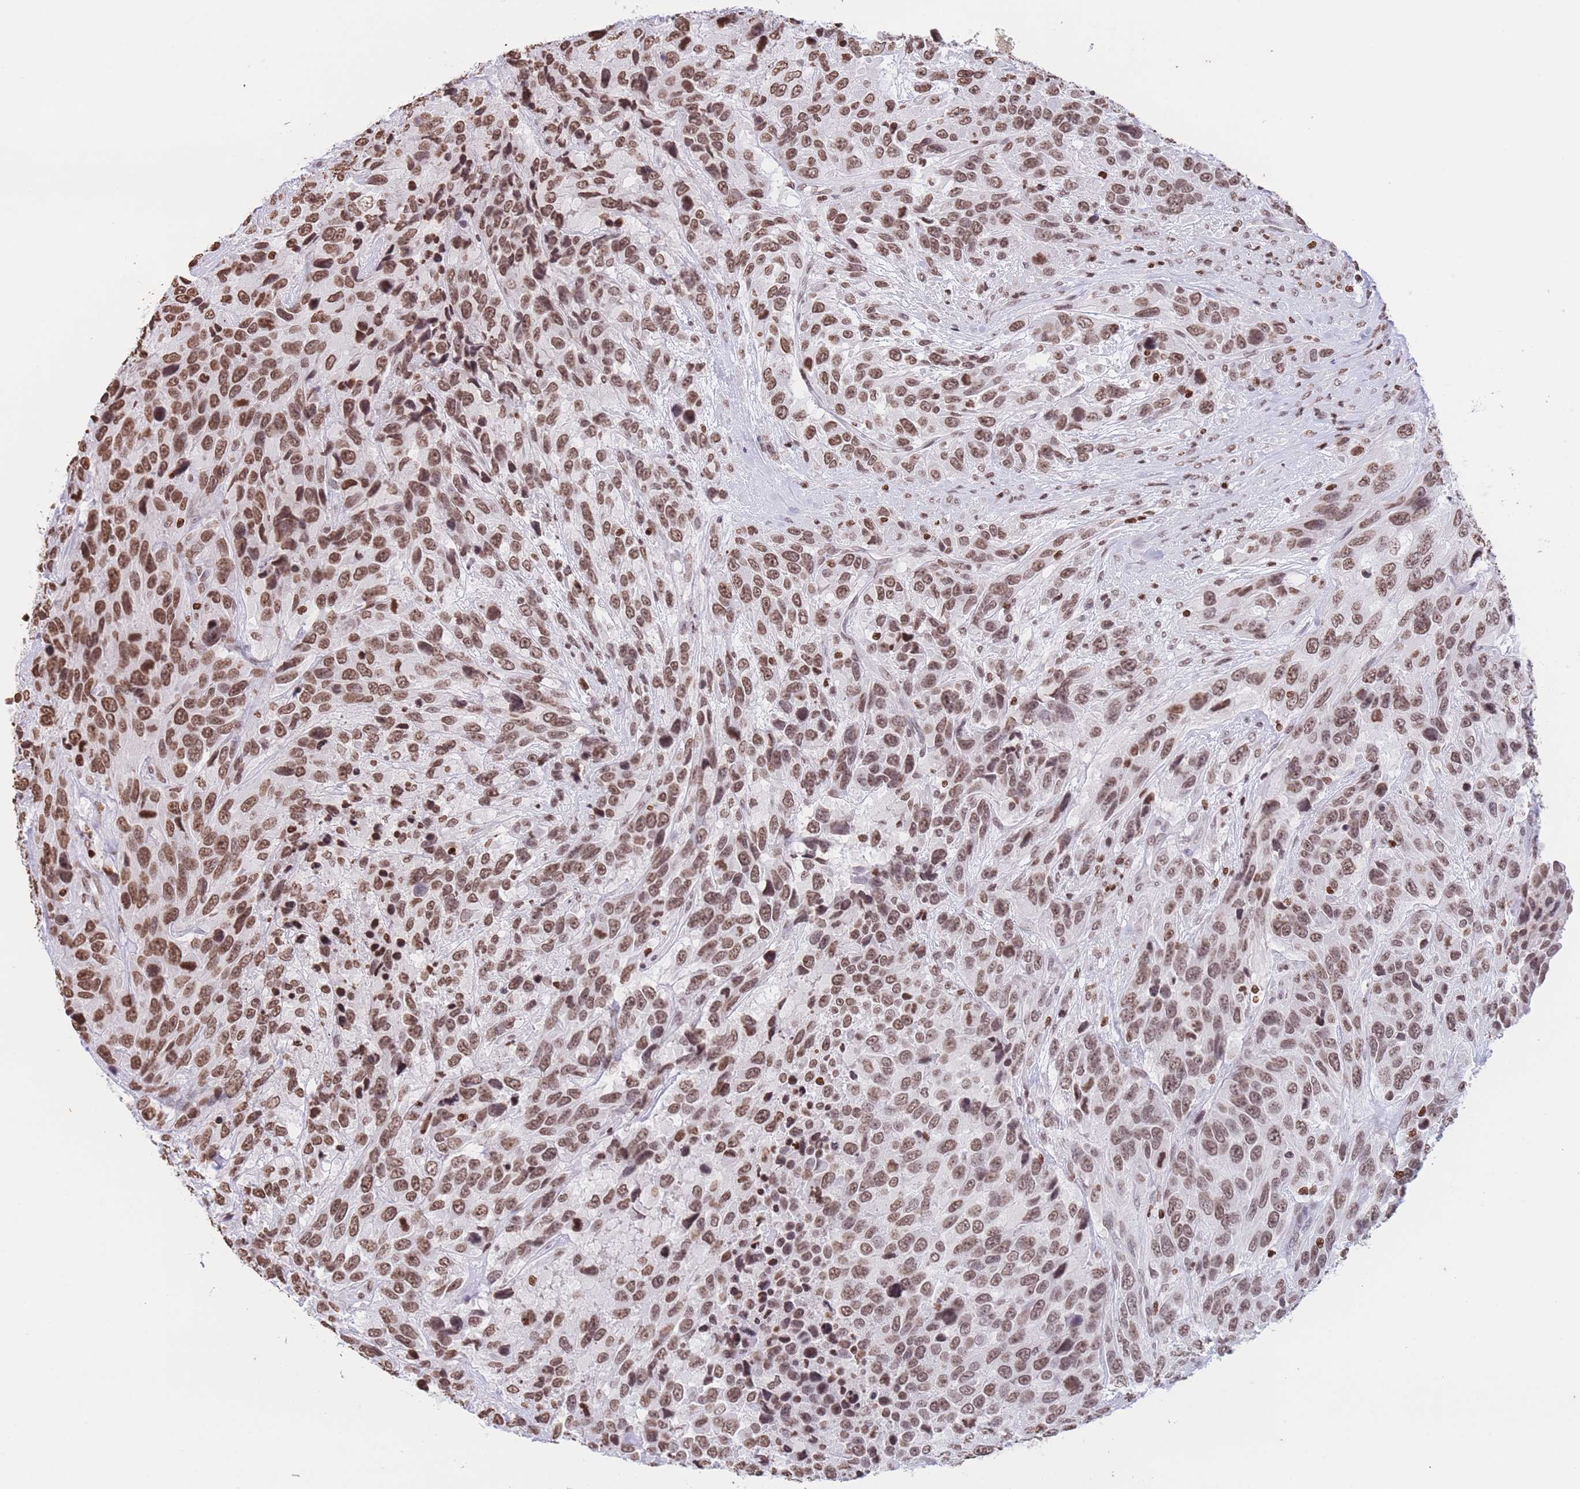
{"staining": {"intensity": "moderate", "quantity": ">75%", "location": "nuclear"}, "tissue": "urothelial cancer", "cell_type": "Tumor cells", "image_type": "cancer", "snomed": [{"axis": "morphology", "description": "Urothelial carcinoma, High grade"}, {"axis": "topography", "description": "Urinary bladder"}], "caption": "Protein analysis of urothelial cancer tissue shows moderate nuclear staining in approximately >75% of tumor cells. (Stains: DAB in brown, nuclei in blue, Microscopy: brightfield microscopy at high magnification).", "gene": "H2BC11", "patient": {"sex": "female", "age": 70}}